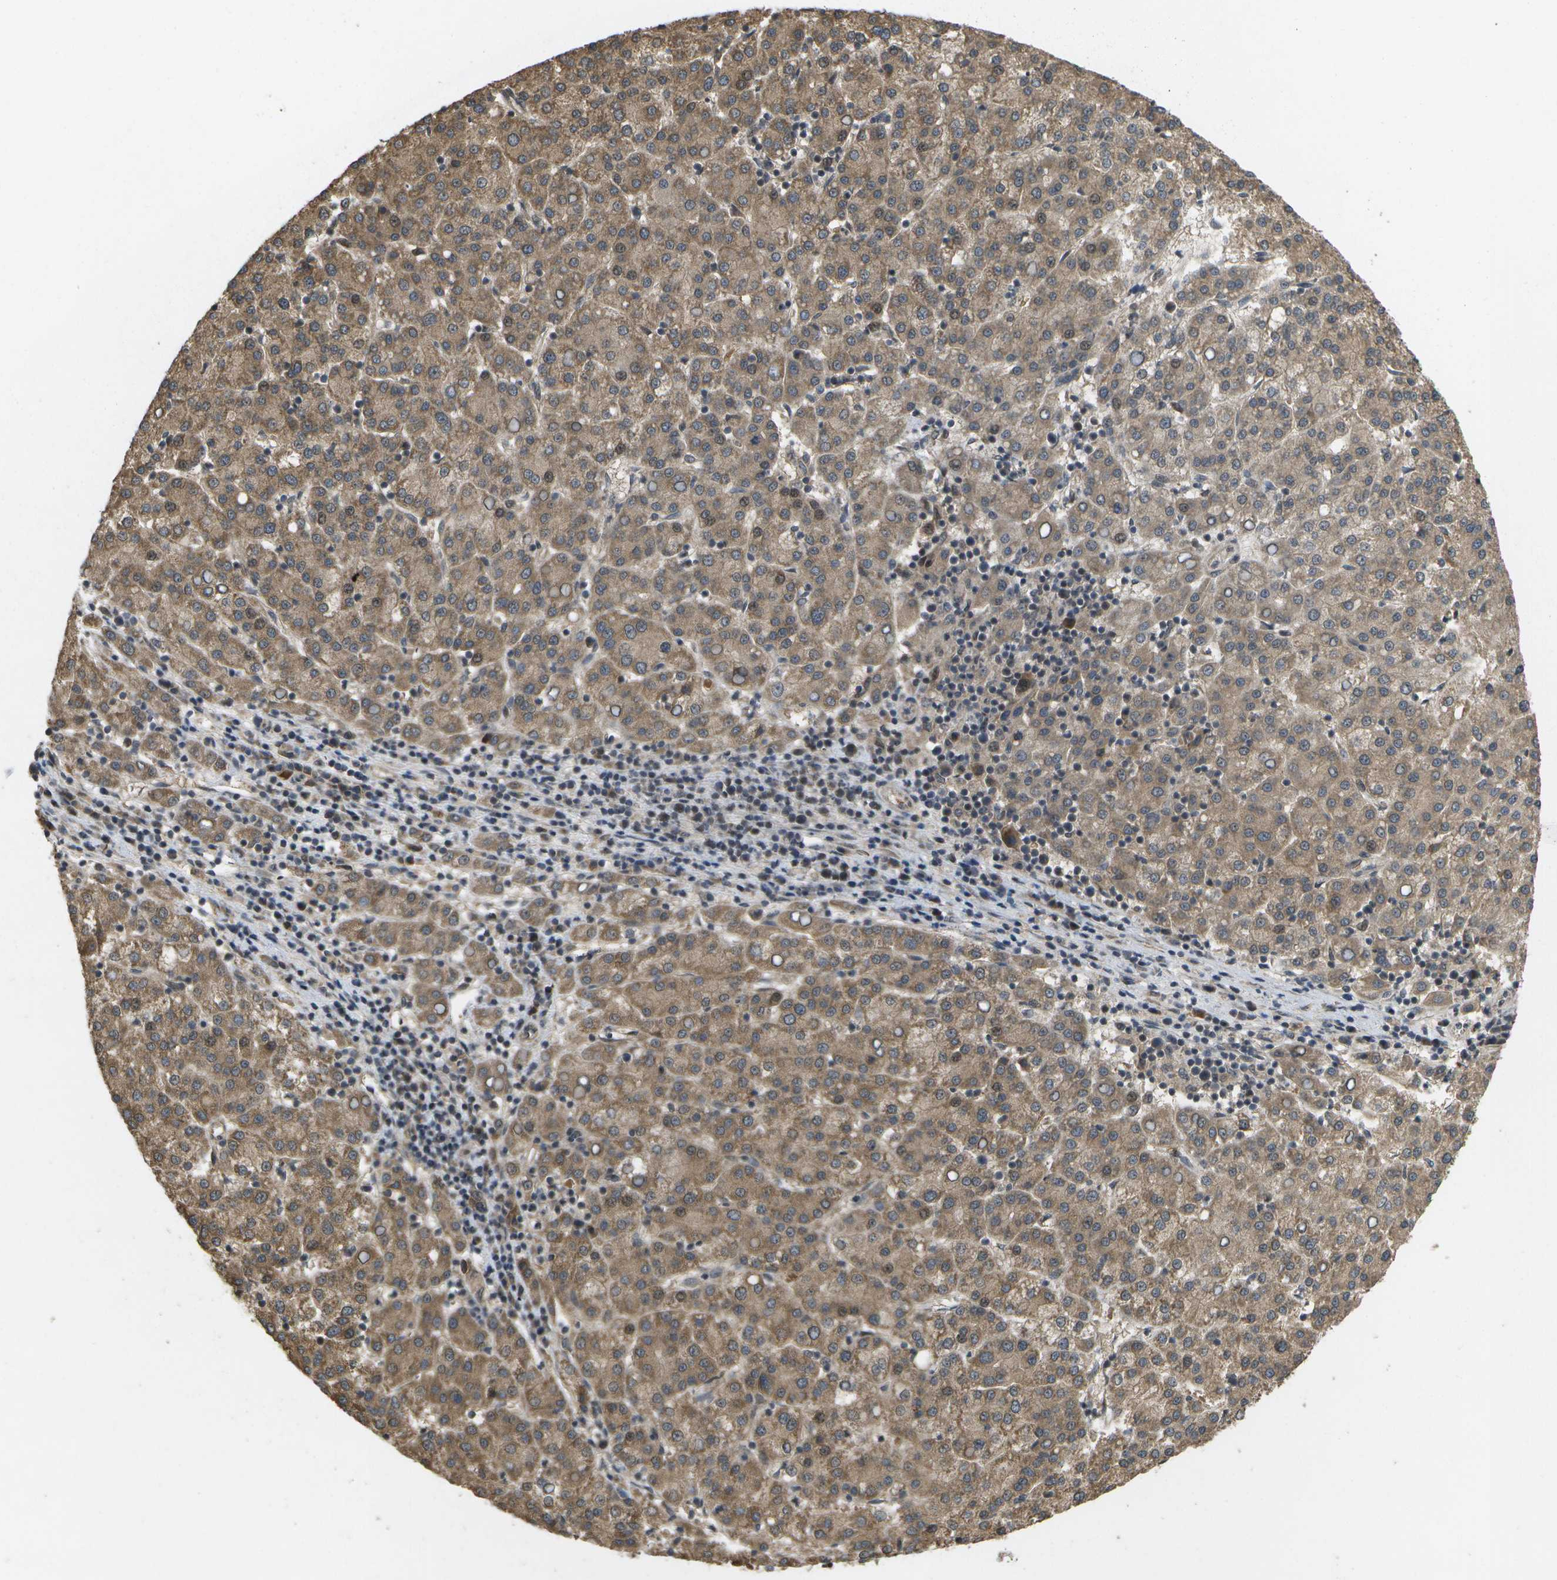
{"staining": {"intensity": "moderate", "quantity": ">75%", "location": "cytoplasmic/membranous"}, "tissue": "liver cancer", "cell_type": "Tumor cells", "image_type": "cancer", "snomed": [{"axis": "morphology", "description": "Carcinoma, Hepatocellular, NOS"}, {"axis": "topography", "description": "Liver"}], "caption": "IHC (DAB) staining of liver hepatocellular carcinoma displays moderate cytoplasmic/membranous protein staining in about >75% of tumor cells.", "gene": "ALAS1", "patient": {"sex": "female", "age": 58}}